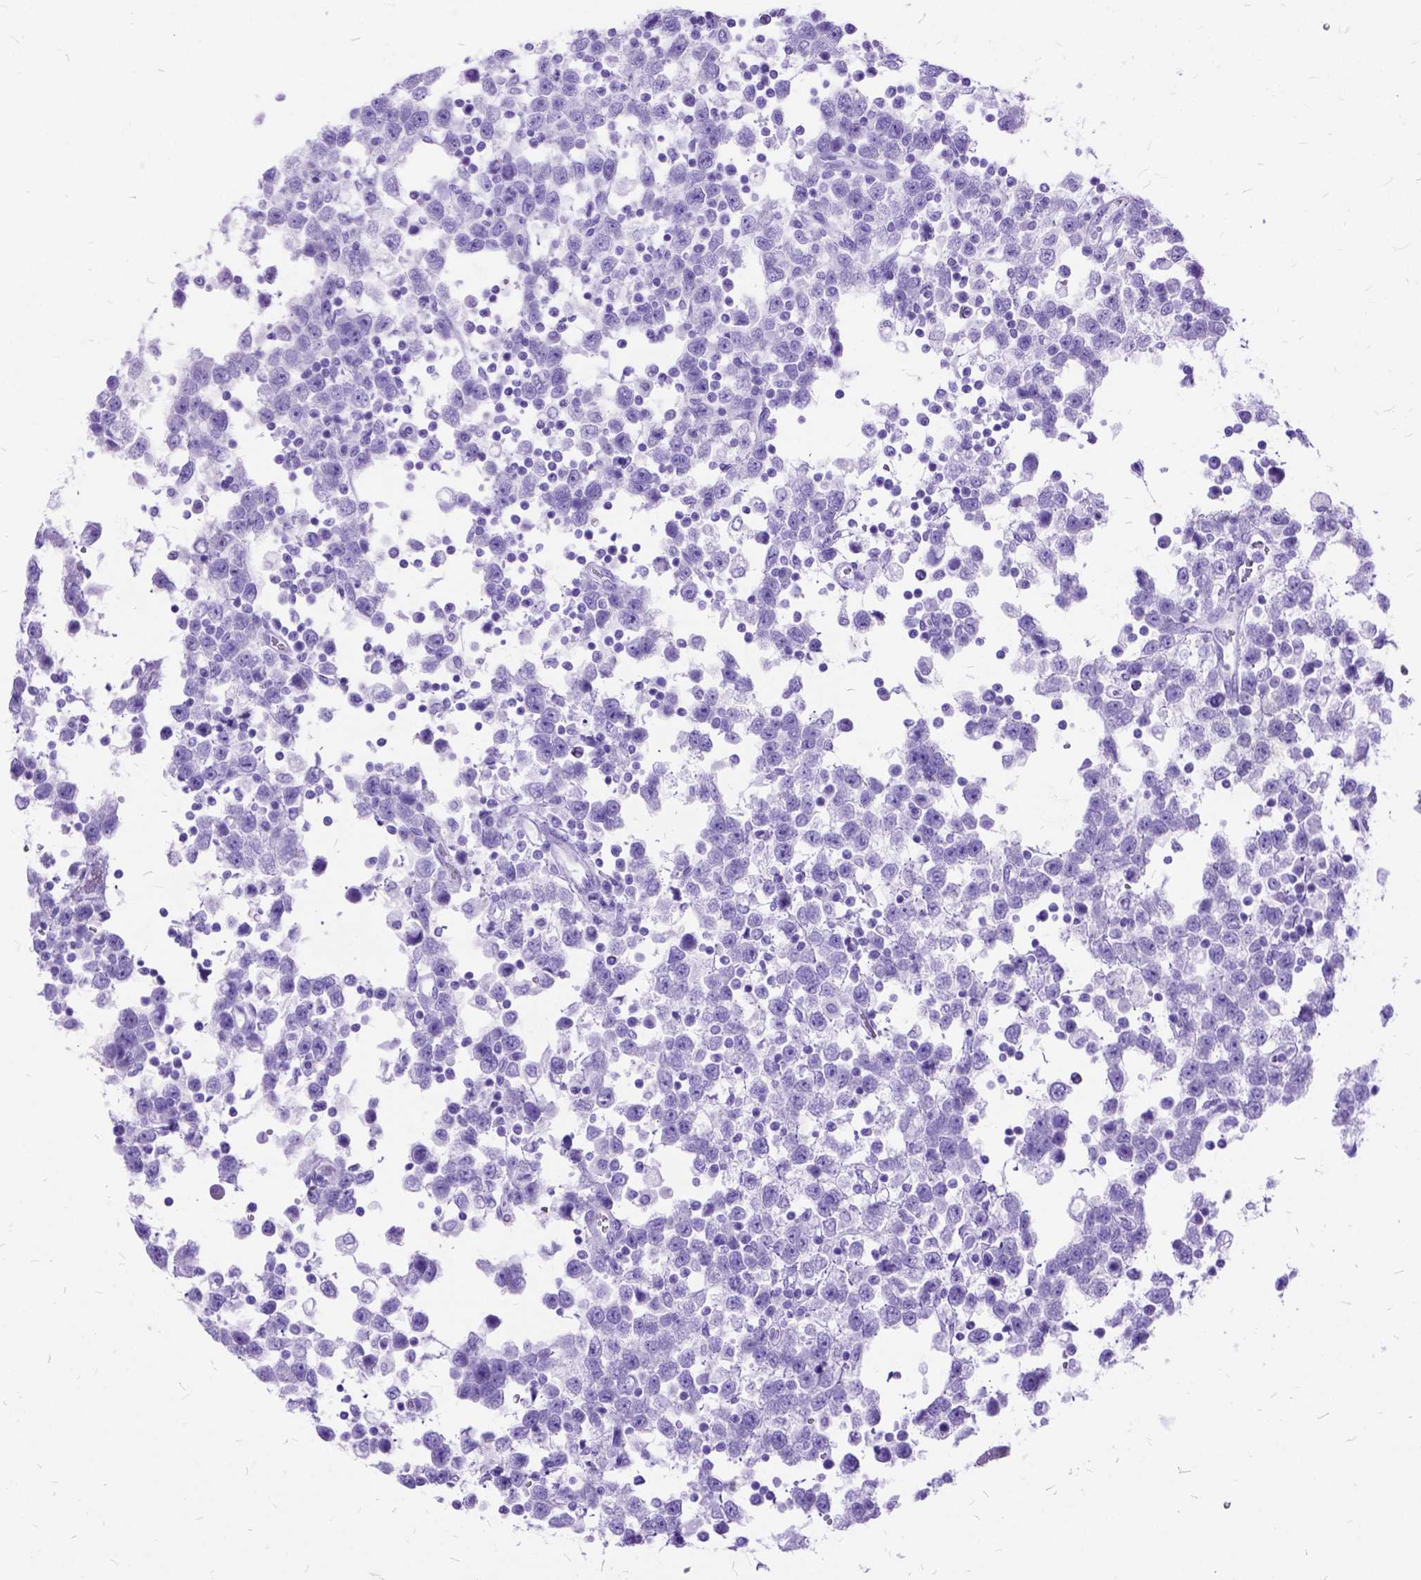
{"staining": {"intensity": "negative", "quantity": "none", "location": "none"}, "tissue": "testis cancer", "cell_type": "Tumor cells", "image_type": "cancer", "snomed": [{"axis": "morphology", "description": "Seminoma, NOS"}, {"axis": "topography", "description": "Testis"}], "caption": "Immunohistochemistry (IHC) image of human seminoma (testis) stained for a protein (brown), which exhibits no positivity in tumor cells. The staining is performed using DAB brown chromogen with nuclei counter-stained in using hematoxylin.", "gene": "DNAH2", "patient": {"sex": "male", "age": 34}}